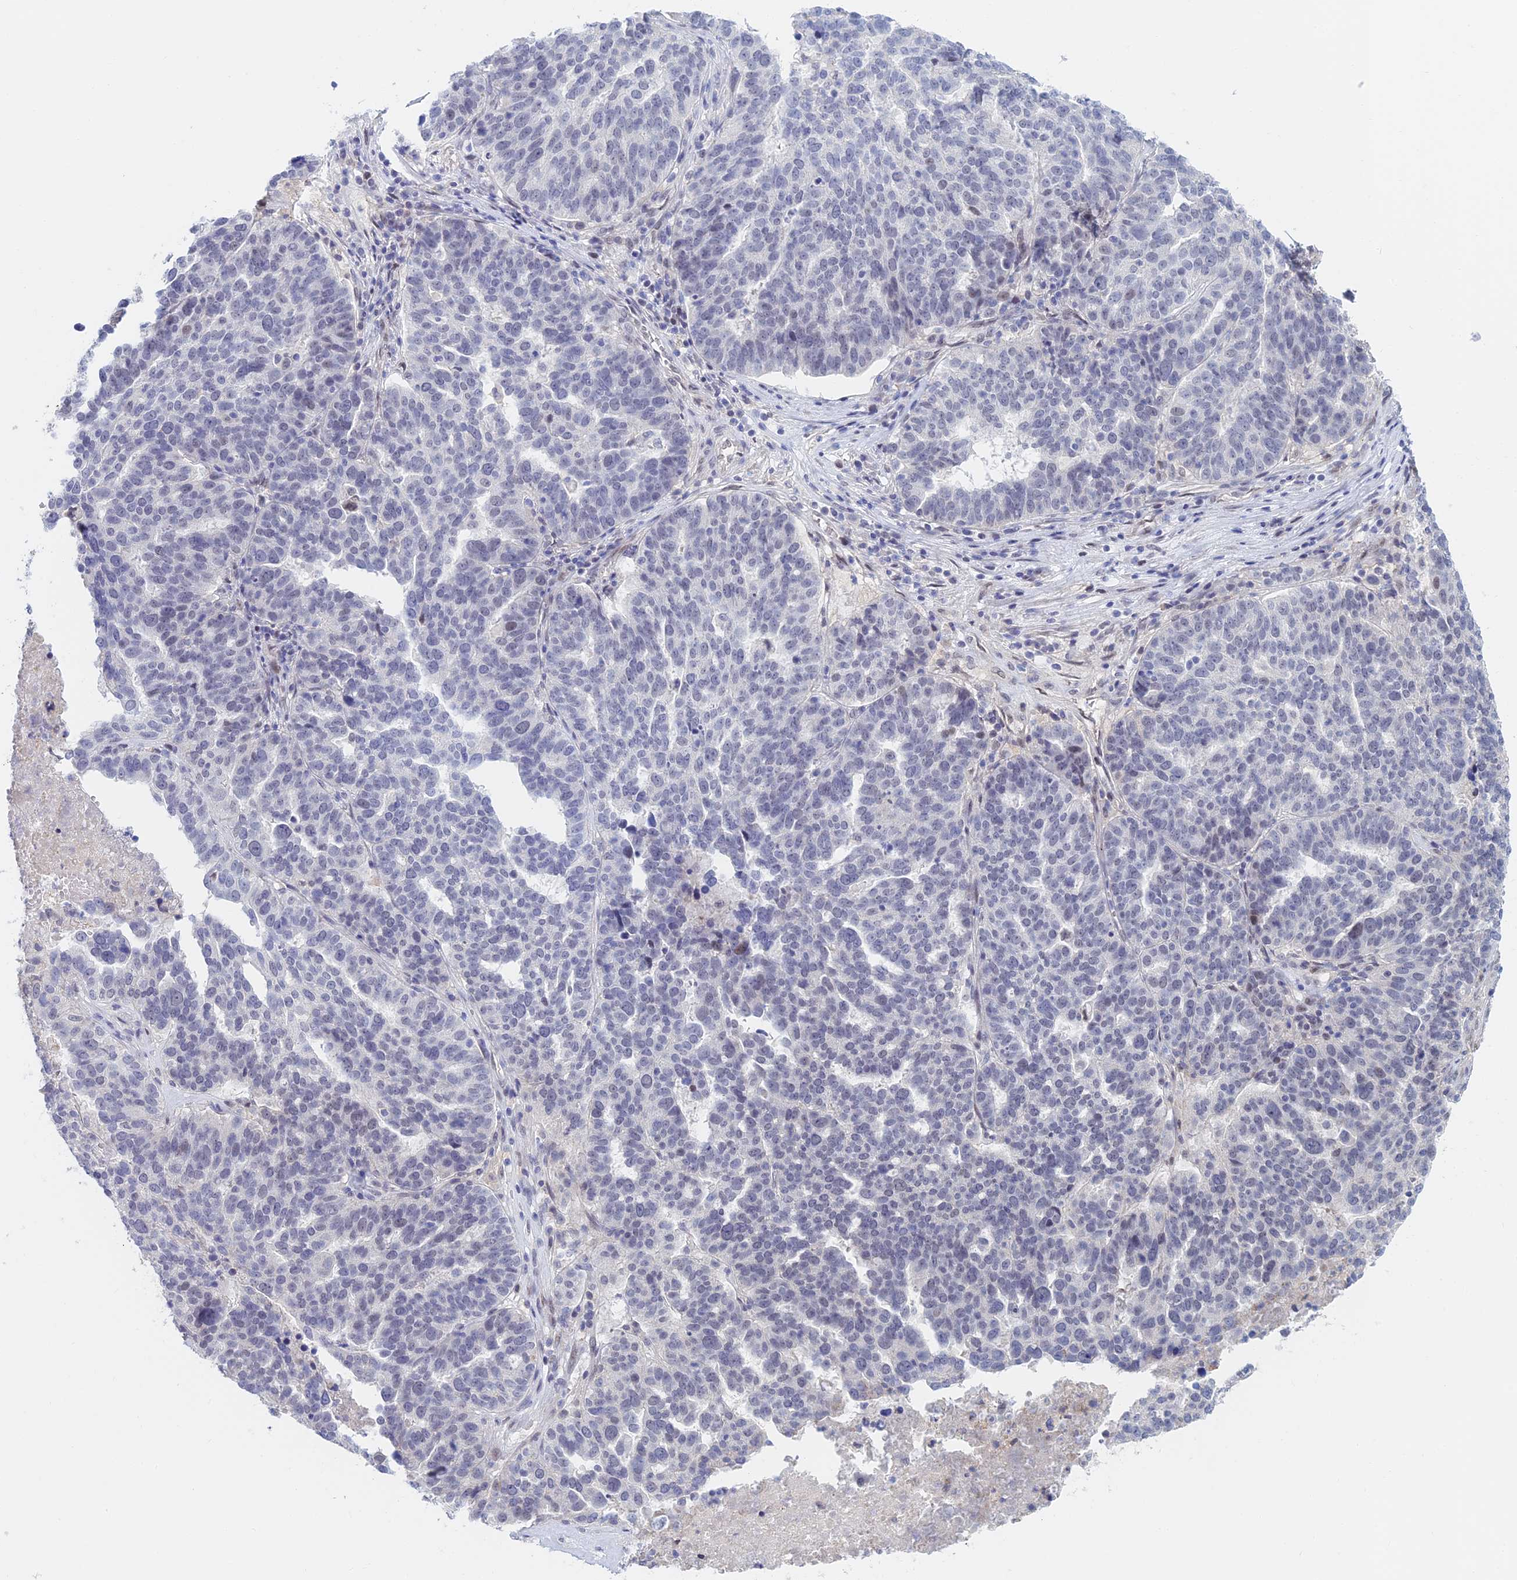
{"staining": {"intensity": "negative", "quantity": "none", "location": "none"}, "tissue": "ovarian cancer", "cell_type": "Tumor cells", "image_type": "cancer", "snomed": [{"axis": "morphology", "description": "Cystadenocarcinoma, serous, NOS"}, {"axis": "topography", "description": "Ovary"}], "caption": "Protein analysis of ovarian serous cystadenocarcinoma demonstrates no significant positivity in tumor cells.", "gene": "ZUP1", "patient": {"sex": "female", "age": 59}}